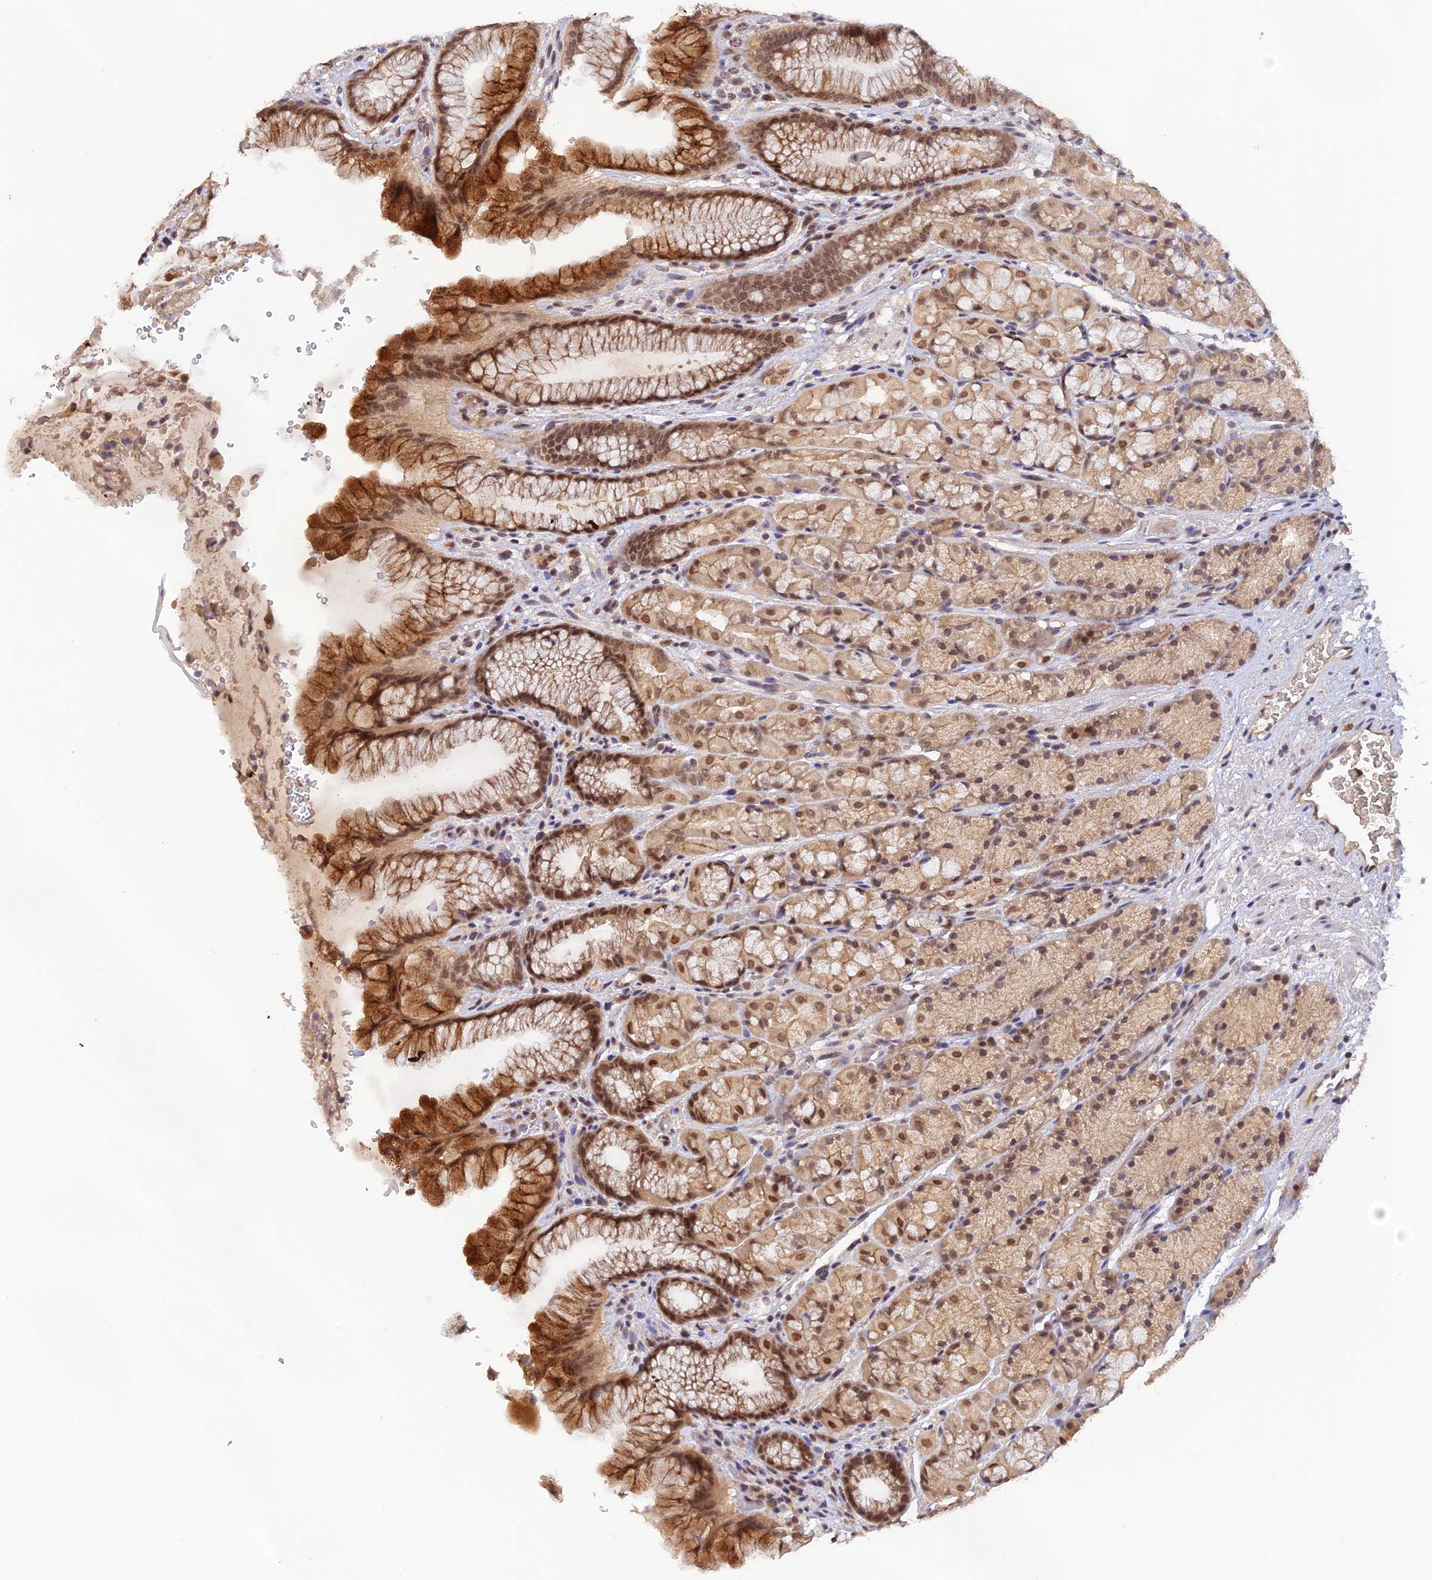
{"staining": {"intensity": "strong", "quantity": "25%-75%", "location": "cytoplasmic/membranous,nuclear"}, "tissue": "stomach", "cell_type": "Glandular cells", "image_type": "normal", "snomed": [{"axis": "morphology", "description": "Normal tissue, NOS"}, {"axis": "topography", "description": "Stomach"}], "caption": "A histopathology image of human stomach stained for a protein exhibits strong cytoplasmic/membranous,nuclear brown staining in glandular cells.", "gene": "ZNF436", "patient": {"sex": "male", "age": 63}}